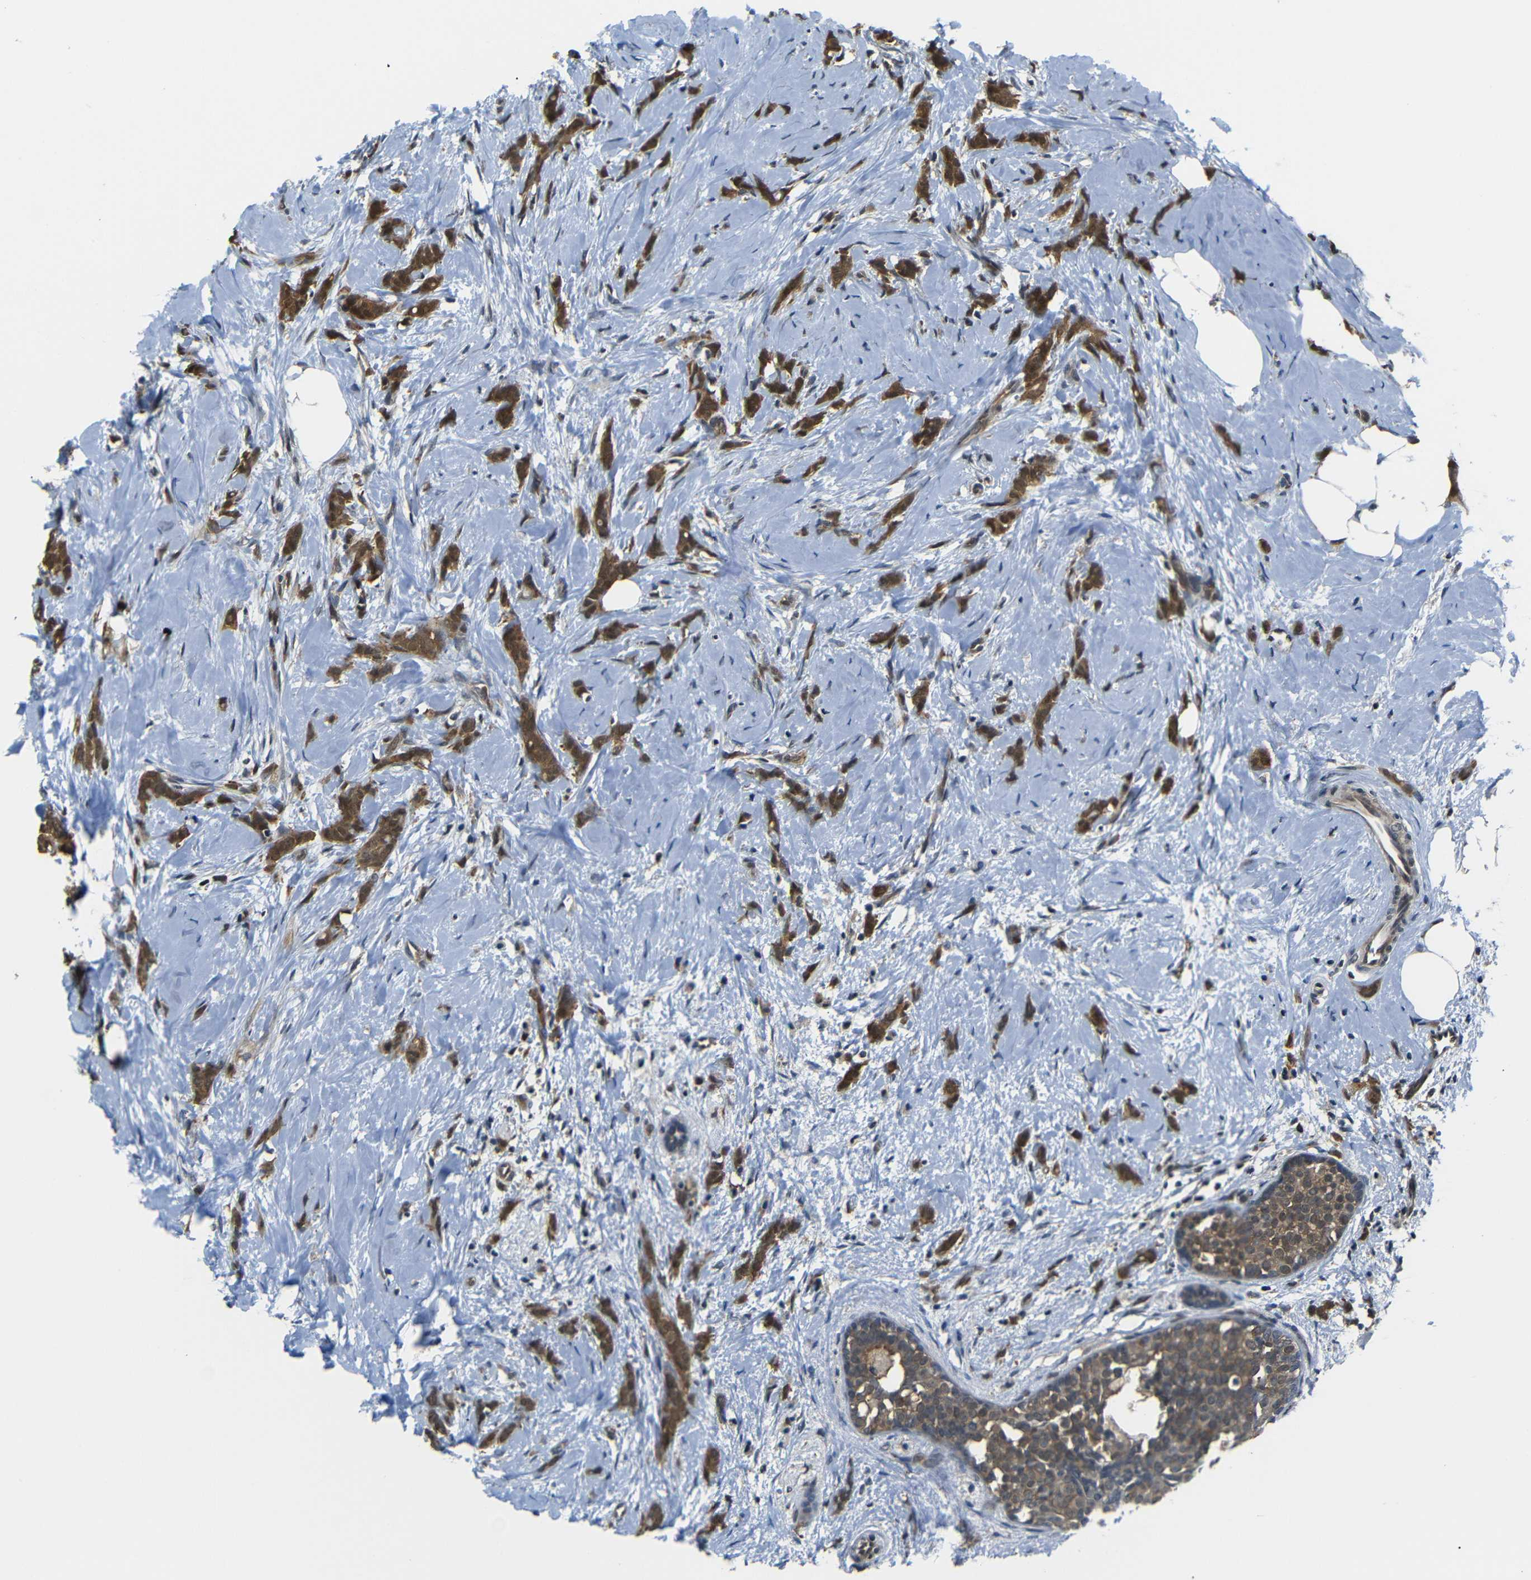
{"staining": {"intensity": "strong", "quantity": ">75%", "location": "cytoplasmic/membranous,nuclear"}, "tissue": "breast cancer", "cell_type": "Tumor cells", "image_type": "cancer", "snomed": [{"axis": "morphology", "description": "Lobular carcinoma, in situ"}, {"axis": "morphology", "description": "Lobular carcinoma"}, {"axis": "topography", "description": "Breast"}], "caption": "Lobular carcinoma in situ (breast) was stained to show a protein in brown. There is high levels of strong cytoplasmic/membranous and nuclear expression in approximately >75% of tumor cells.", "gene": "UBXN1", "patient": {"sex": "female", "age": 41}}